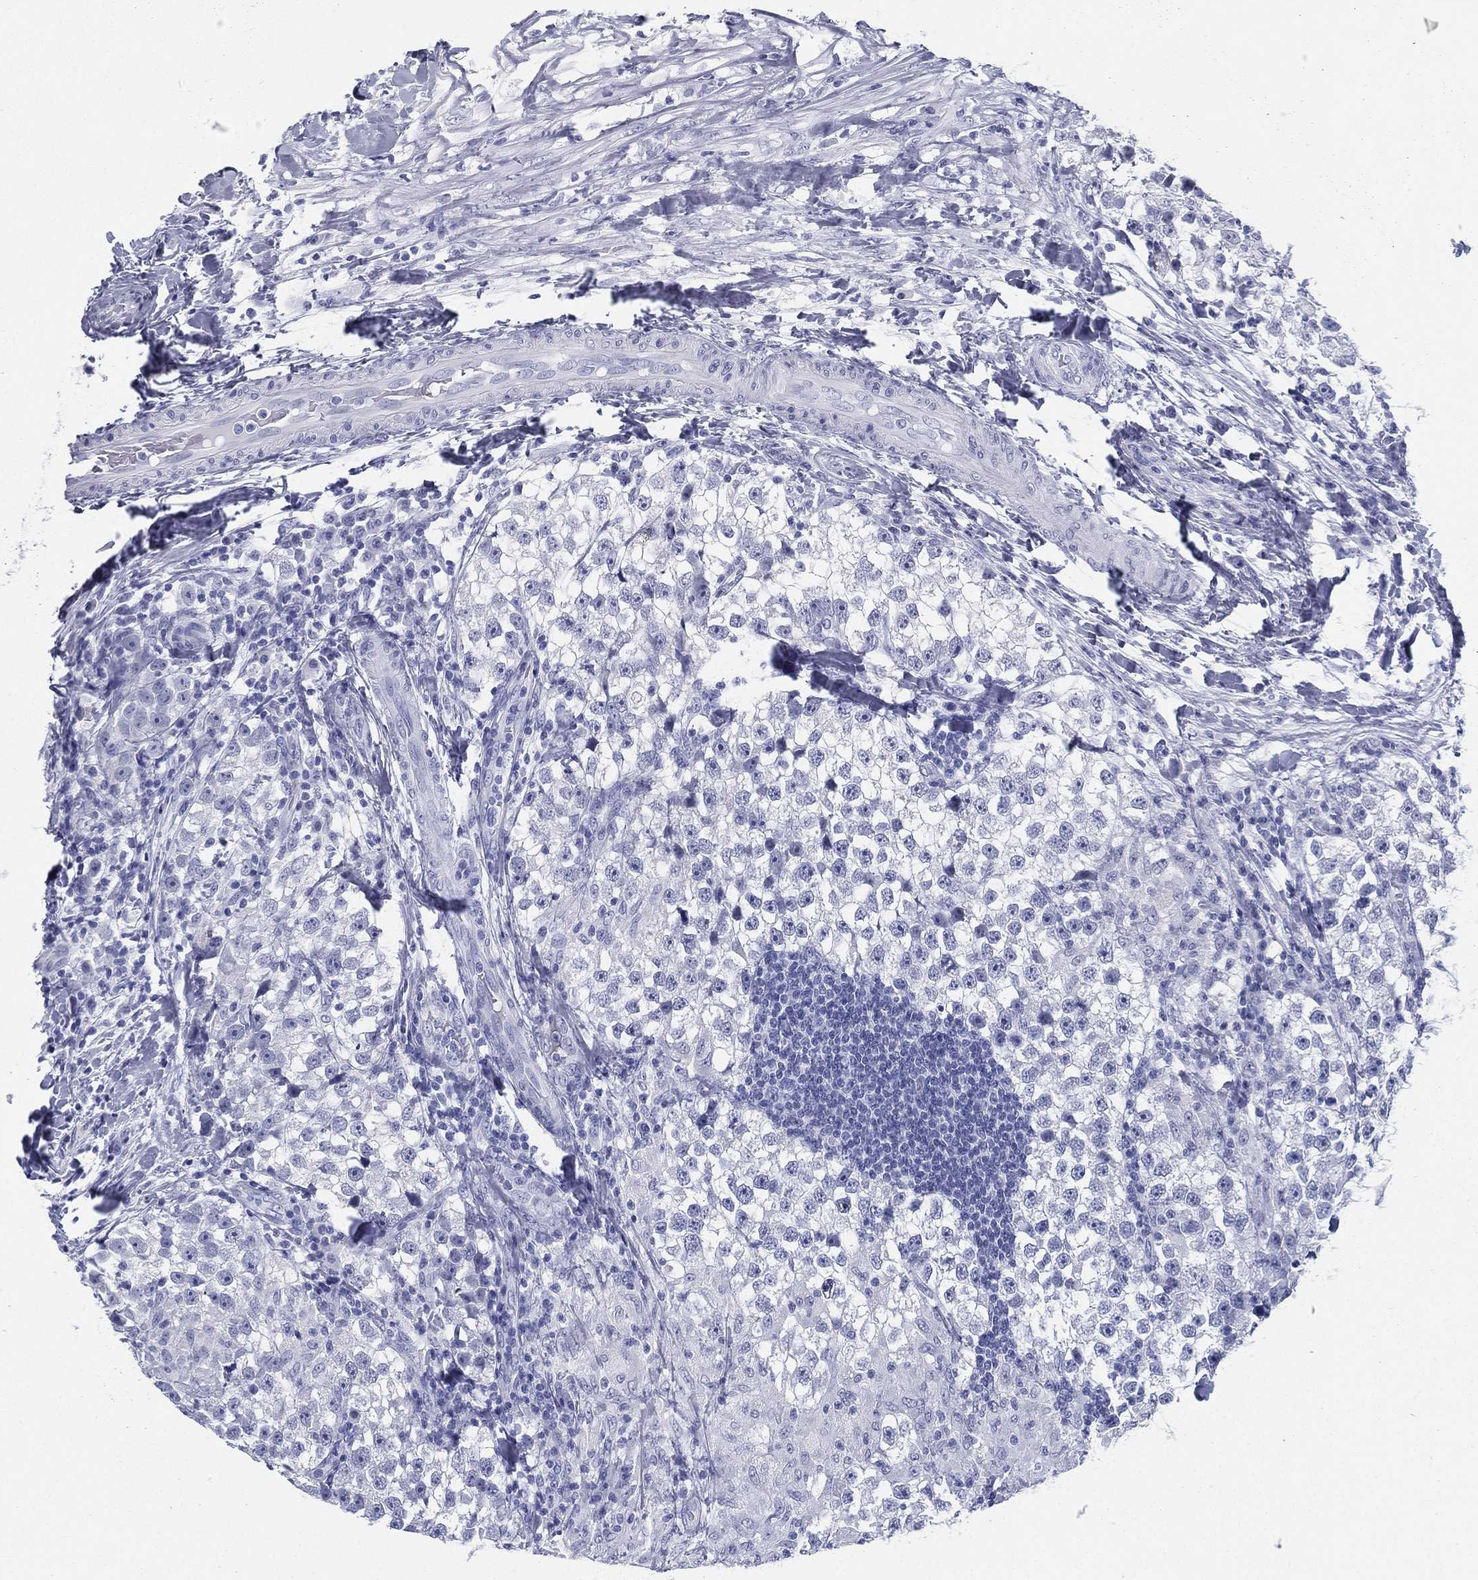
{"staining": {"intensity": "negative", "quantity": "none", "location": "none"}, "tissue": "testis cancer", "cell_type": "Tumor cells", "image_type": "cancer", "snomed": [{"axis": "morphology", "description": "Seminoma, NOS"}, {"axis": "topography", "description": "Testis"}], "caption": "This is an immunohistochemistry image of testis cancer (seminoma). There is no positivity in tumor cells.", "gene": "ATP1B2", "patient": {"sex": "male", "age": 46}}